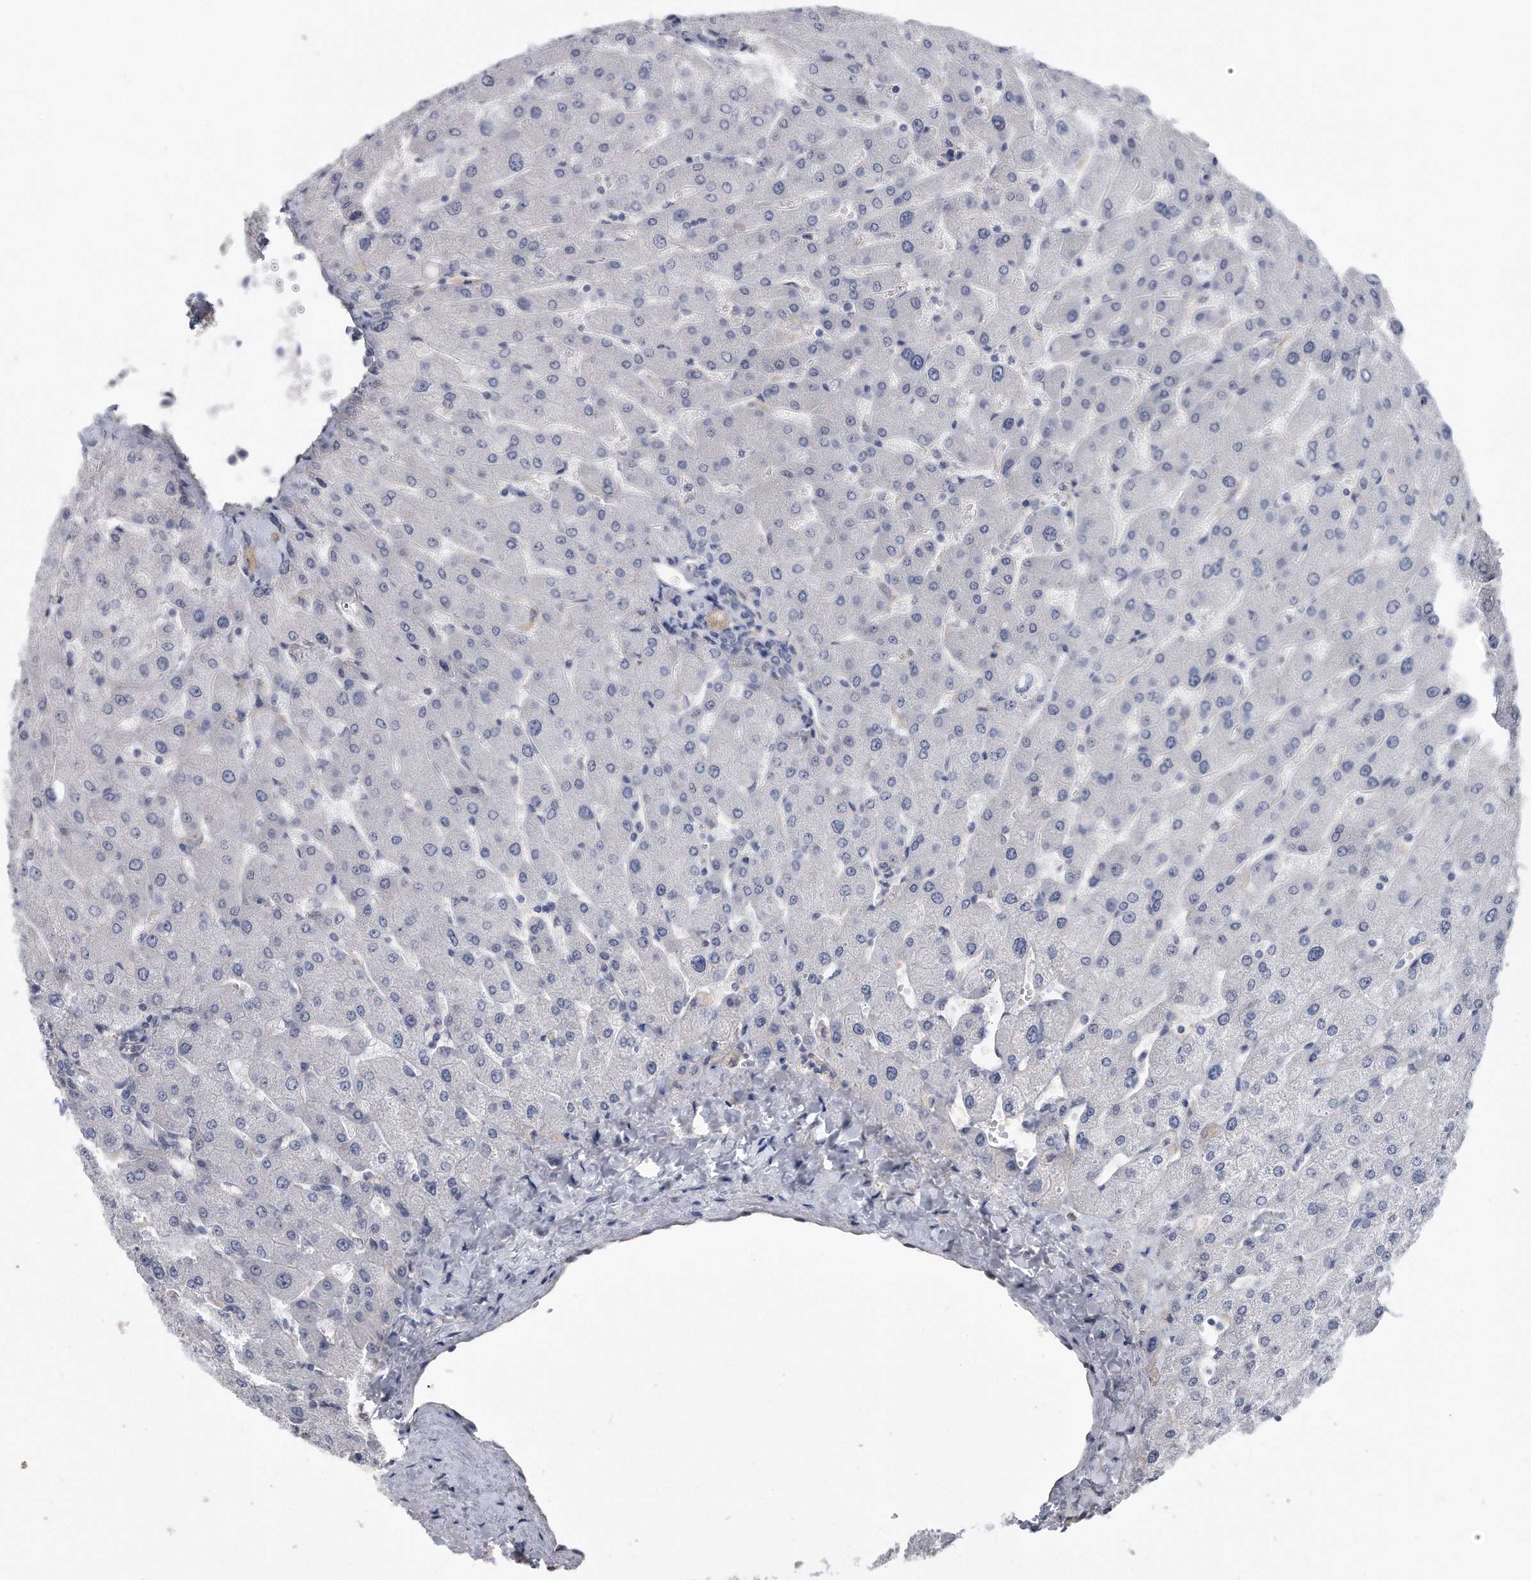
{"staining": {"intensity": "negative", "quantity": "none", "location": "none"}, "tissue": "liver", "cell_type": "Cholangiocytes", "image_type": "normal", "snomed": [{"axis": "morphology", "description": "Normal tissue, NOS"}, {"axis": "topography", "description": "Liver"}], "caption": "This micrograph is of benign liver stained with IHC to label a protein in brown with the nuclei are counter-stained blue. There is no staining in cholangiocytes. (DAB IHC with hematoxylin counter stain).", "gene": "GPC1", "patient": {"sex": "male", "age": 55}}